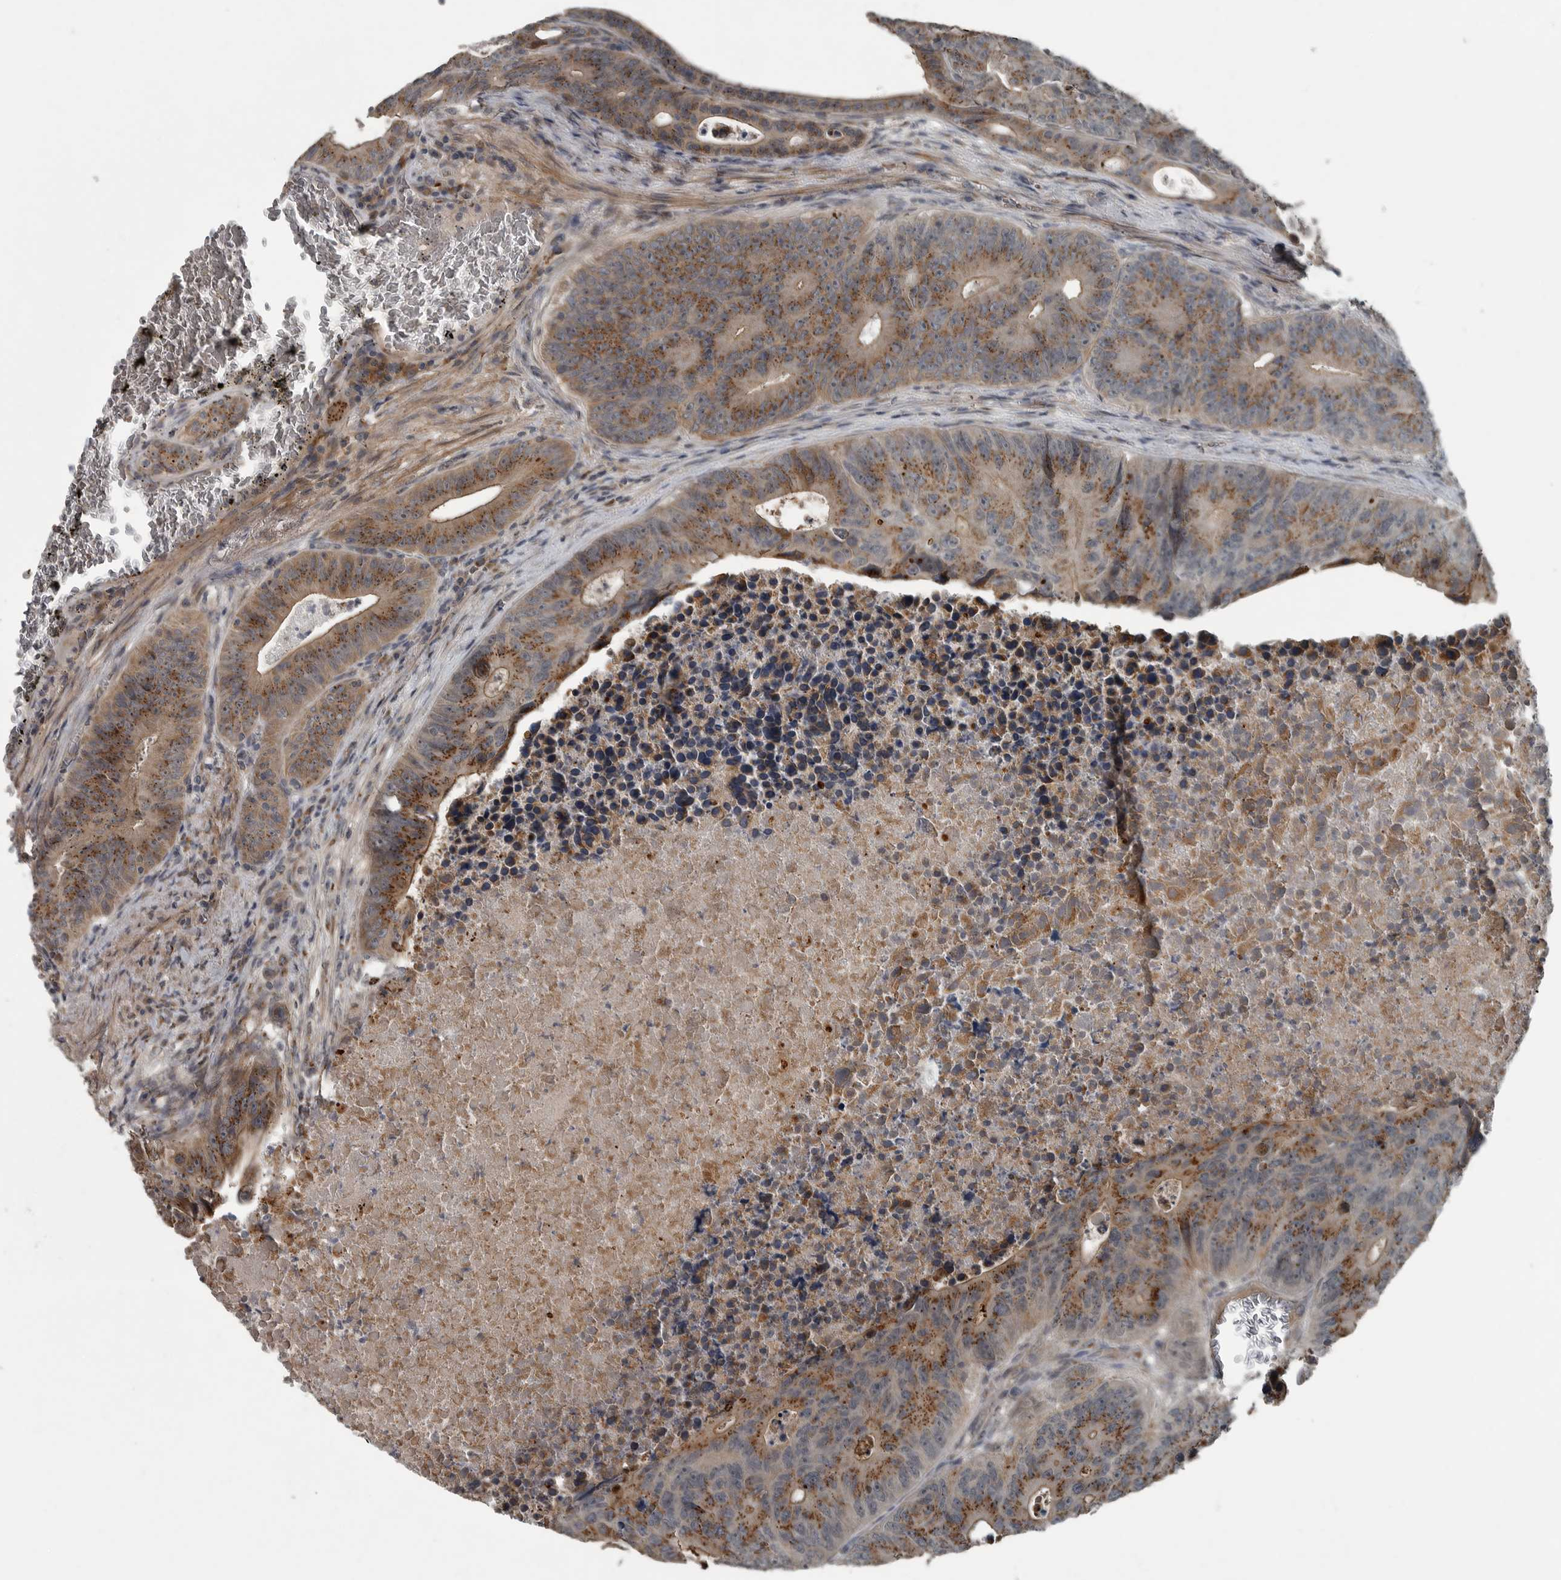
{"staining": {"intensity": "moderate", "quantity": ">75%", "location": "cytoplasmic/membranous"}, "tissue": "colorectal cancer", "cell_type": "Tumor cells", "image_type": "cancer", "snomed": [{"axis": "morphology", "description": "Adenocarcinoma, NOS"}, {"axis": "topography", "description": "Colon"}], "caption": "Adenocarcinoma (colorectal) stained with DAB (3,3'-diaminobenzidine) immunohistochemistry shows medium levels of moderate cytoplasmic/membranous expression in about >75% of tumor cells.", "gene": "ZNF345", "patient": {"sex": "male", "age": 87}}